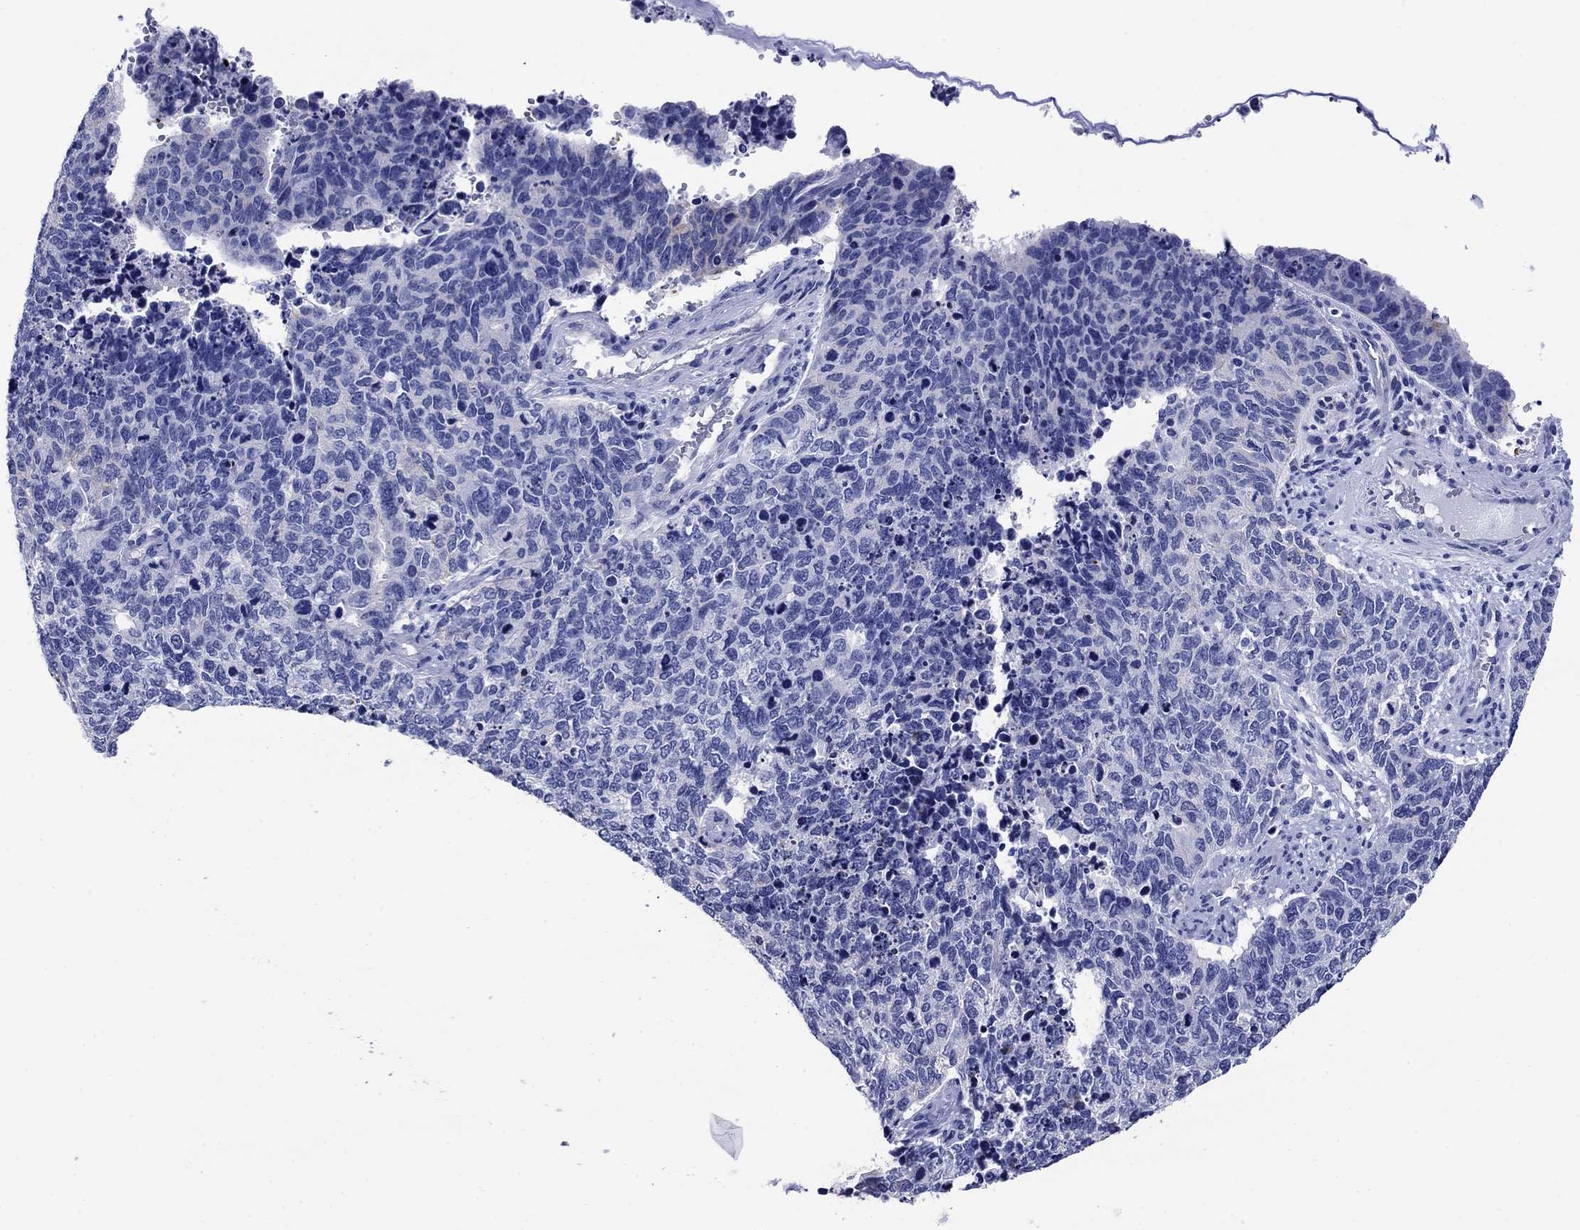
{"staining": {"intensity": "weak", "quantity": "<25%", "location": "cytoplasmic/membranous"}, "tissue": "cervical cancer", "cell_type": "Tumor cells", "image_type": "cancer", "snomed": [{"axis": "morphology", "description": "Squamous cell carcinoma, NOS"}, {"axis": "topography", "description": "Cervix"}], "caption": "IHC histopathology image of cervical cancer (squamous cell carcinoma) stained for a protein (brown), which displays no expression in tumor cells.", "gene": "SLC1A2", "patient": {"sex": "female", "age": 63}}